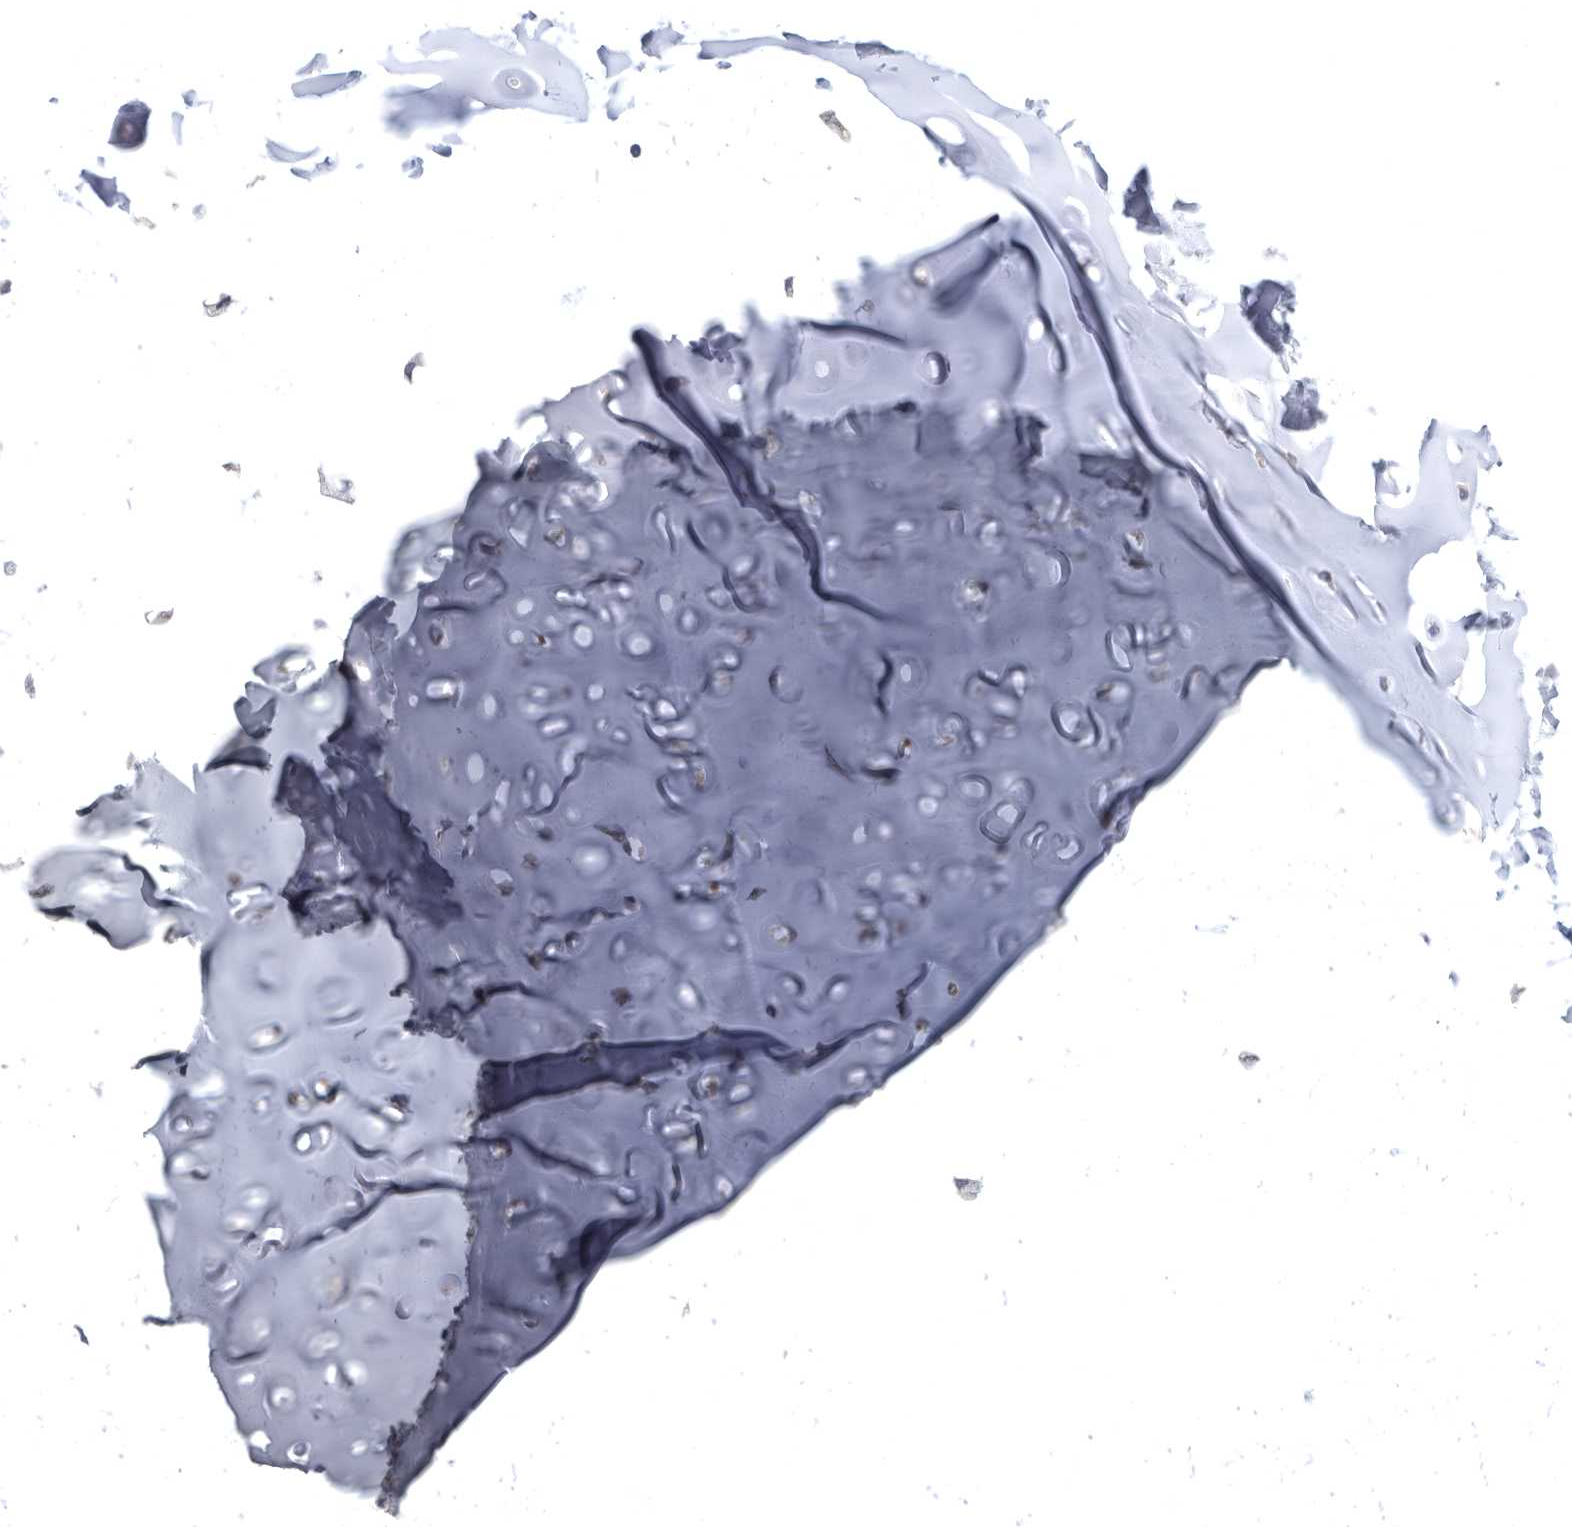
{"staining": {"intensity": "negative", "quantity": "none", "location": "none"}, "tissue": "adipose tissue", "cell_type": "Adipocytes", "image_type": "normal", "snomed": [{"axis": "morphology", "description": "Normal tissue, NOS"}, {"axis": "morphology", "description": "Basal cell carcinoma"}, {"axis": "topography", "description": "Cartilage tissue"}, {"axis": "topography", "description": "Nasopharynx"}, {"axis": "topography", "description": "Oral tissue"}], "caption": "A photomicrograph of adipose tissue stained for a protein shows no brown staining in adipocytes. Brightfield microscopy of immunohistochemistry stained with DAB (brown) and hematoxylin (blue), captured at high magnification.", "gene": "CCT4", "patient": {"sex": "female", "age": 77}}